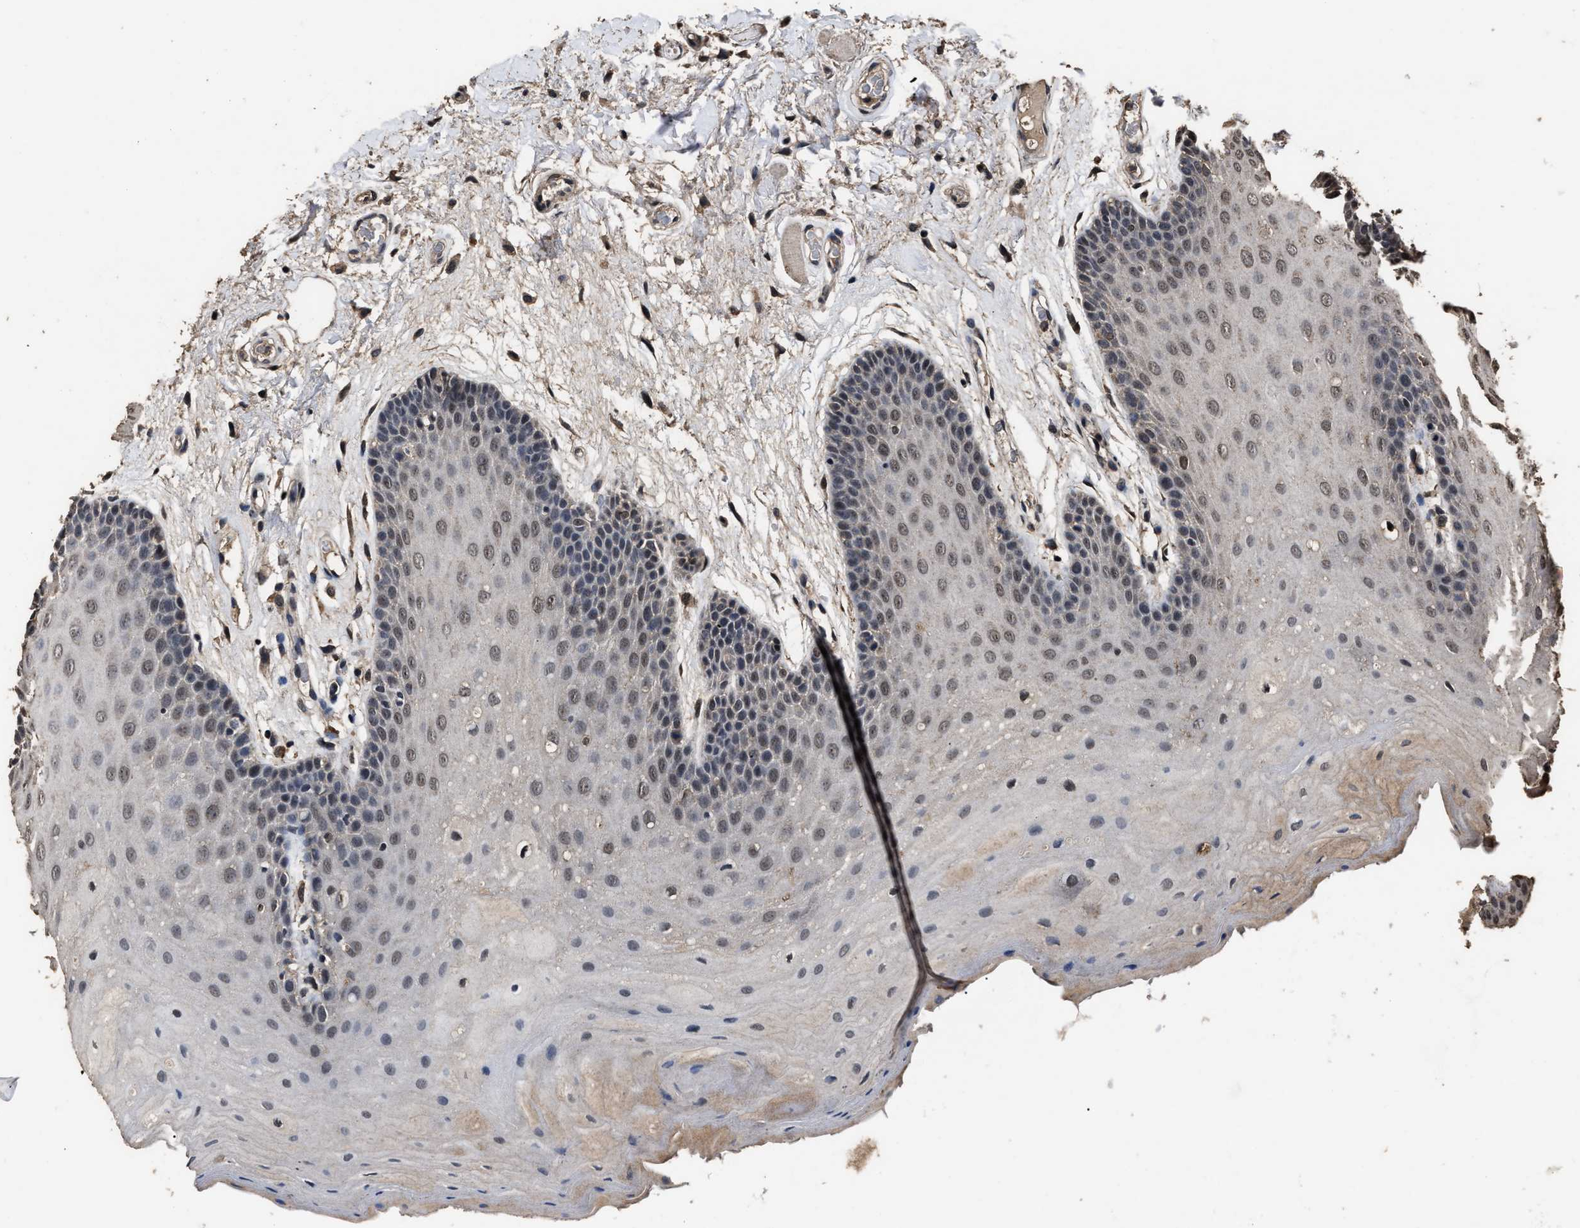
{"staining": {"intensity": "moderate", "quantity": "25%-75%", "location": "nuclear"}, "tissue": "oral mucosa", "cell_type": "Squamous epithelial cells", "image_type": "normal", "snomed": [{"axis": "morphology", "description": "Normal tissue, NOS"}, {"axis": "morphology", "description": "Squamous cell carcinoma, NOS"}, {"axis": "topography", "description": "Oral tissue"}, {"axis": "topography", "description": "Head-Neck"}], "caption": "Human oral mucosa stained for a protein (brown) exhibits moderate nuclear positive positivity in about 25%-75% of squamous epithelial cells.", "gene": "RSBN1L", "patient": {"sex": "male", "age": 71}}